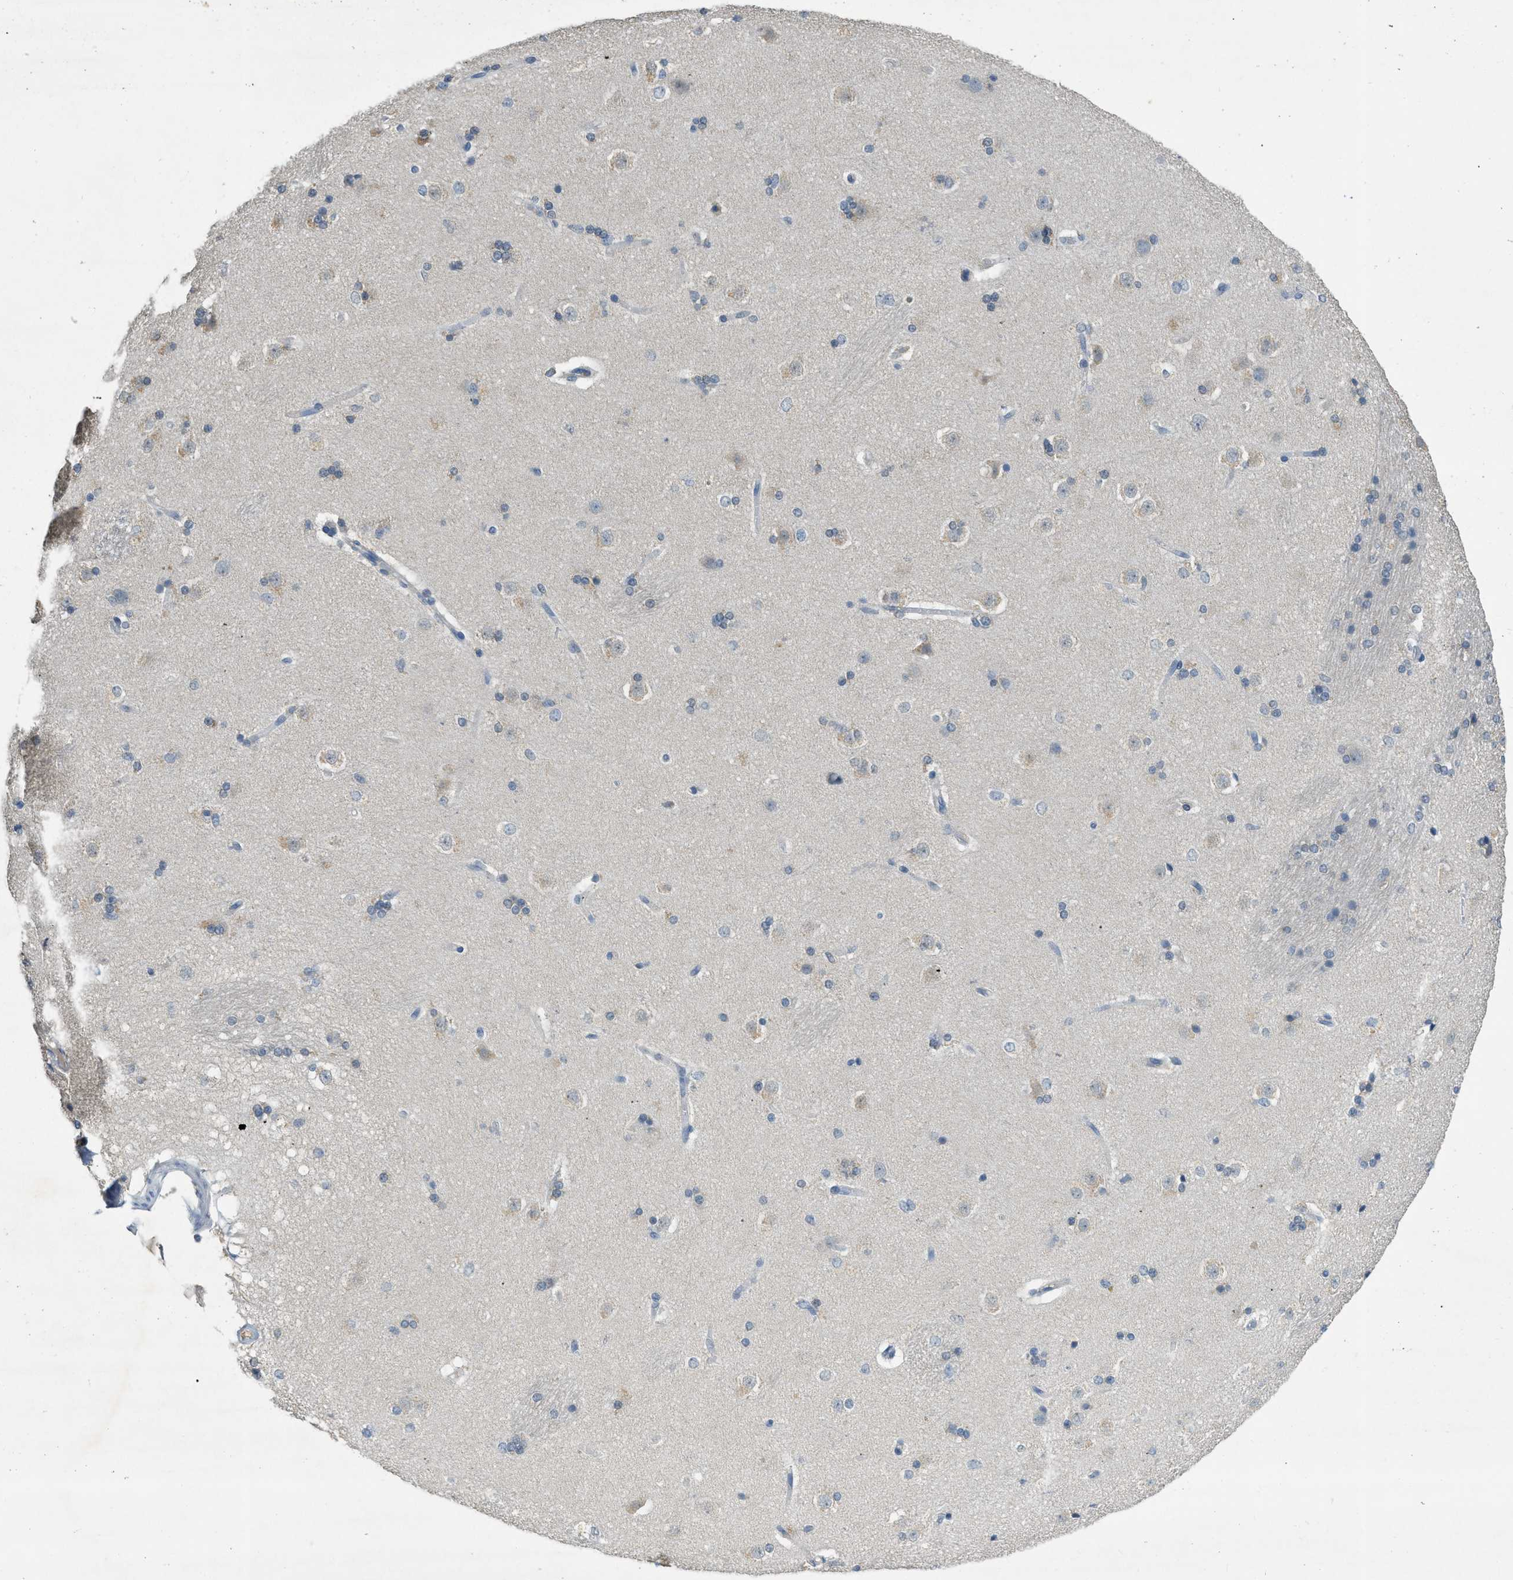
{"staining": {"intensity": "weak", "quantity": "<25%", "location": "cytoplasmic/membranous"}, "tissue": "caudate", "cell_type": "Glial cells", "image_type": "normal", "snomed": [{"axis": "morphology", "description": "Normal tissue, NOS"}, {"axis": "topography", "description": "Lateral ventricle wall"}], "caption": "This histopathology image is of unremarkable caudate stained with IHC to label a protein in brown with the nuclei are counter-stained blue. There is no positivity in glial cells. (DAB IHC visualized using brightfield microscopy, high magnification).", "gene": "MIS18A", "patient": {"sex": "female", "age": 19}}